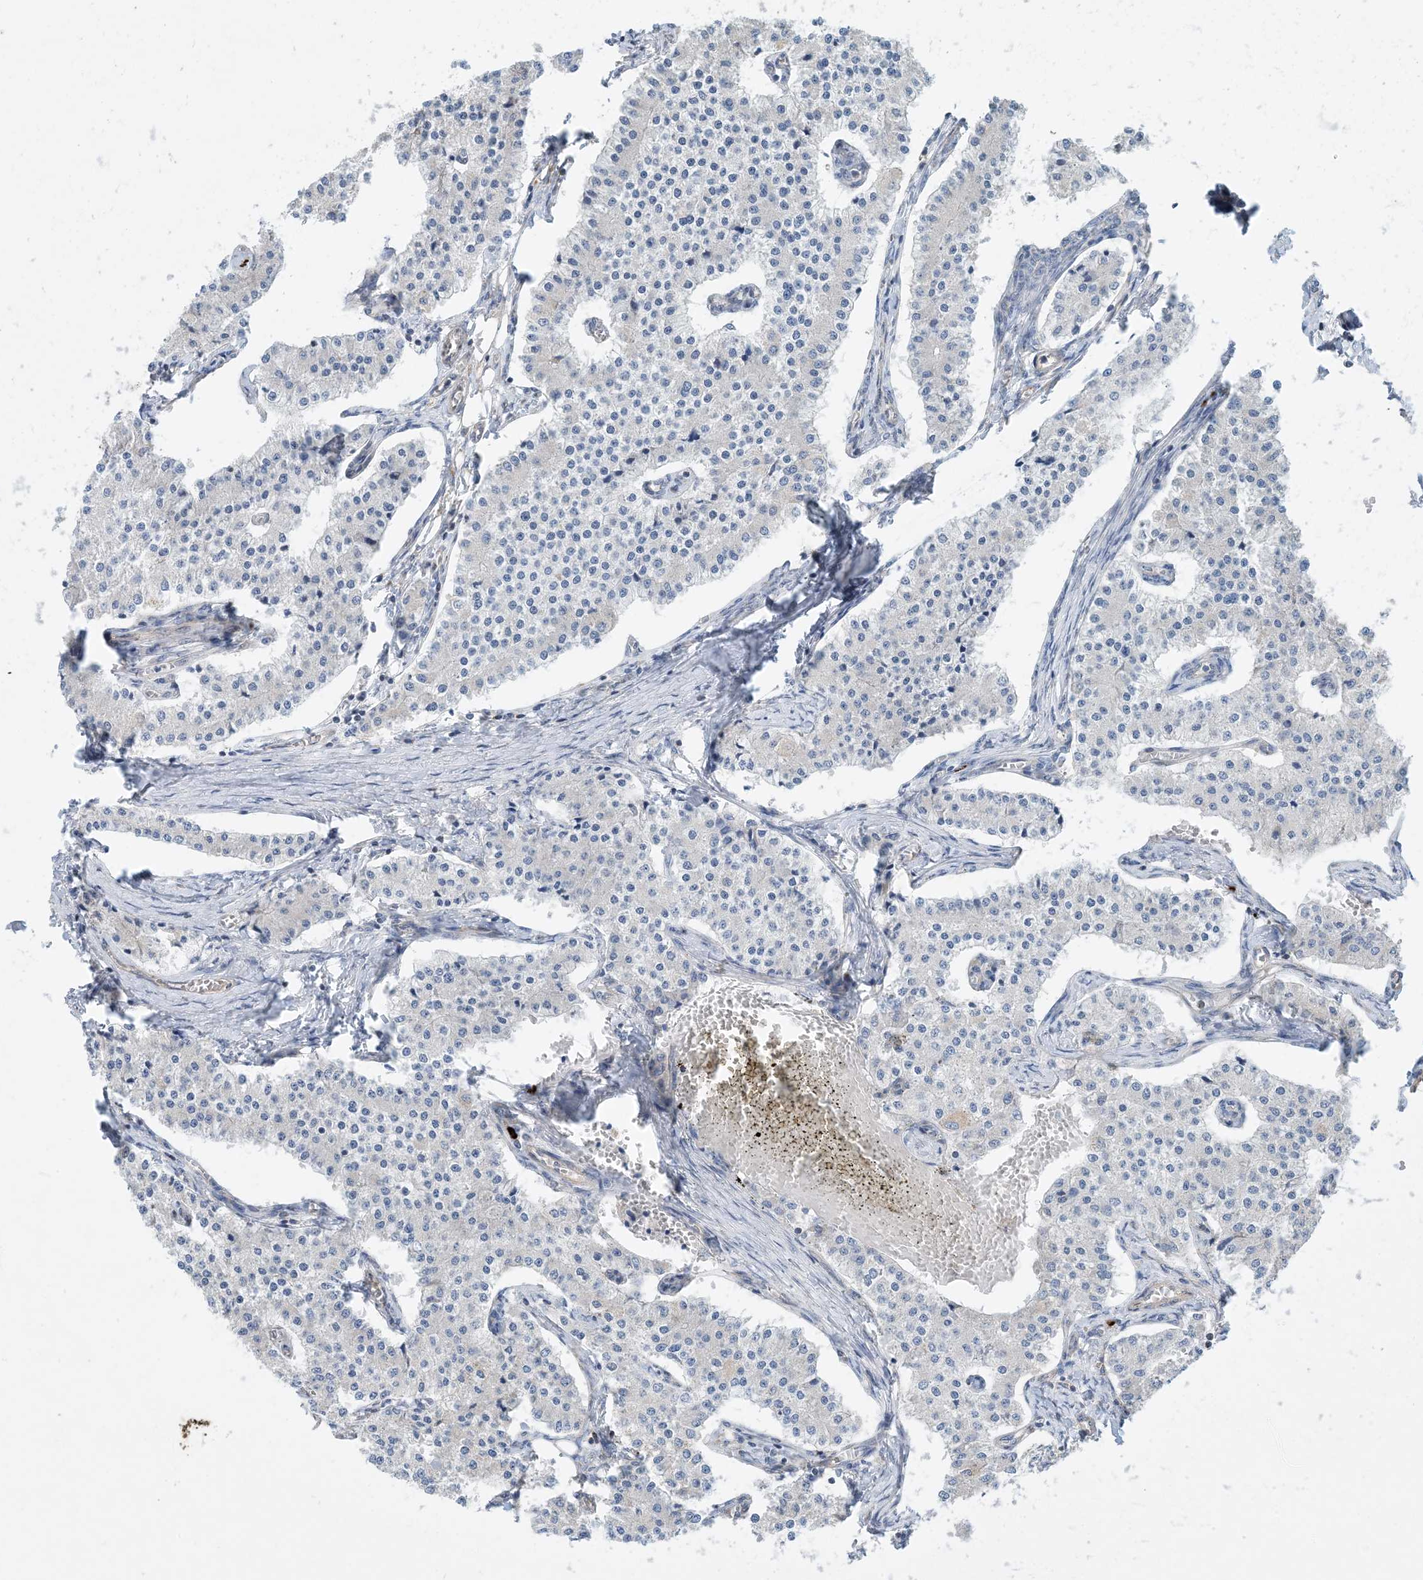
{"staining": {"intensity": "negative", "quantity": "none", "location": "none"}, "tissue": "carcinoid", "cell_type": "Tumor cells", "image_type": "cancer", "snomed": [{"axis": "morphology", "description": "Carcinoid, malignant, NOS"}, {"axis": "topography", "description": "Colon"}], "caption": "A micrograph of carcinoid (malignant) stained for a protein shows no brown staining in tumor cells.", "gene": "PCDHGA1", "patient": {"sex": "female", "age": 52}}